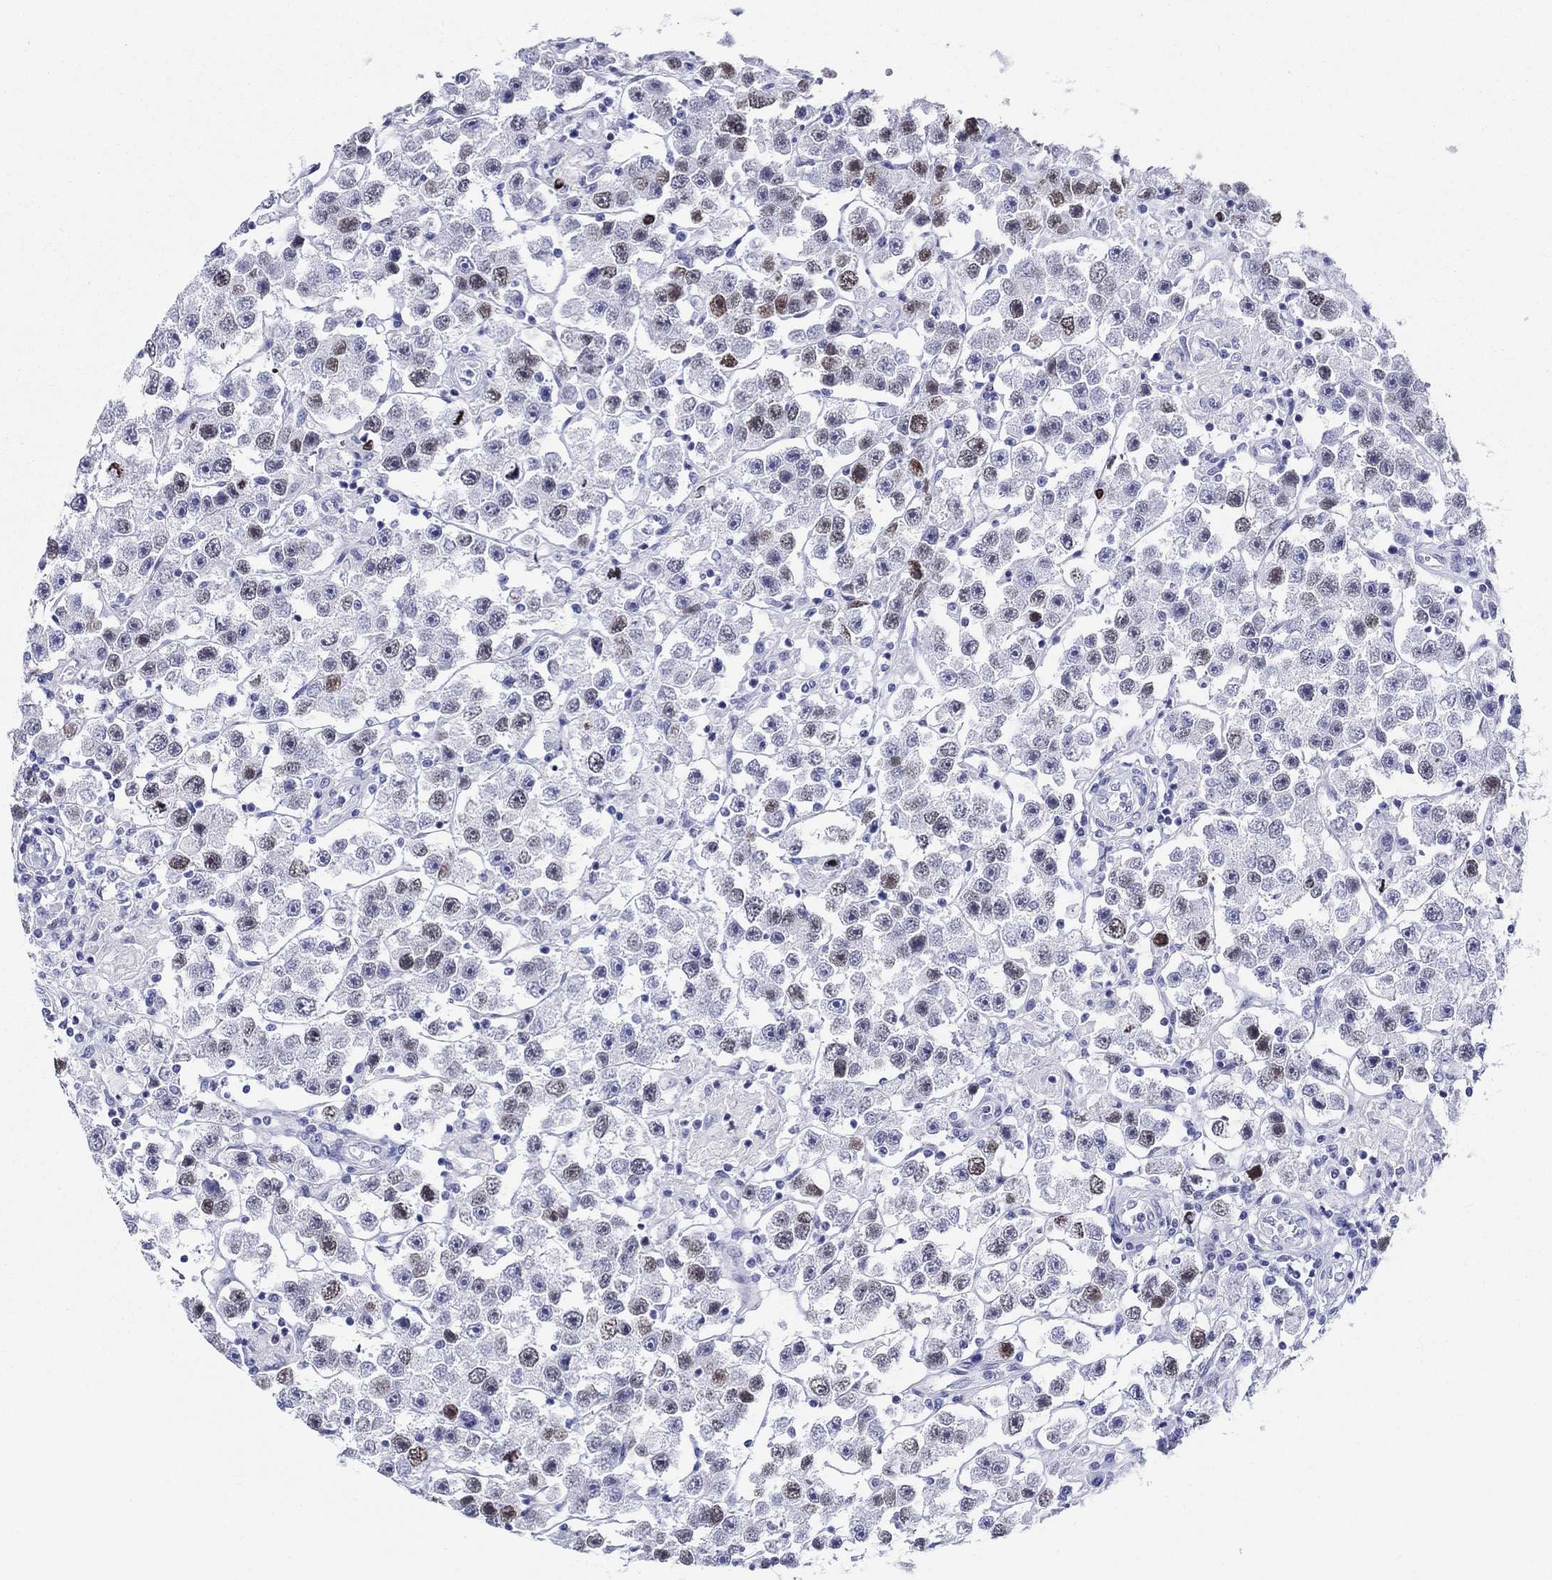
{"staining": {"intensity": "weak", "quantity": "<25%", "location": "nuclear"}, "tissue": "testis cancer", "cell_type": "Tumor cells", "image_type": "cancer", "snomed": [{"axis": "morphology", "description": "Seminoma, NOS"}, {"axis": "topography", "description": "Testis"}], "caption": "Tumor cells show no significant protein expression in seminoma (testis). Brightfield microscopy of IHC stained with DAB (brown) and hematoxylin (blue), captured at high magnification.", "gene": "H1-1", "patient": {"sex": "male", "age": 45}}